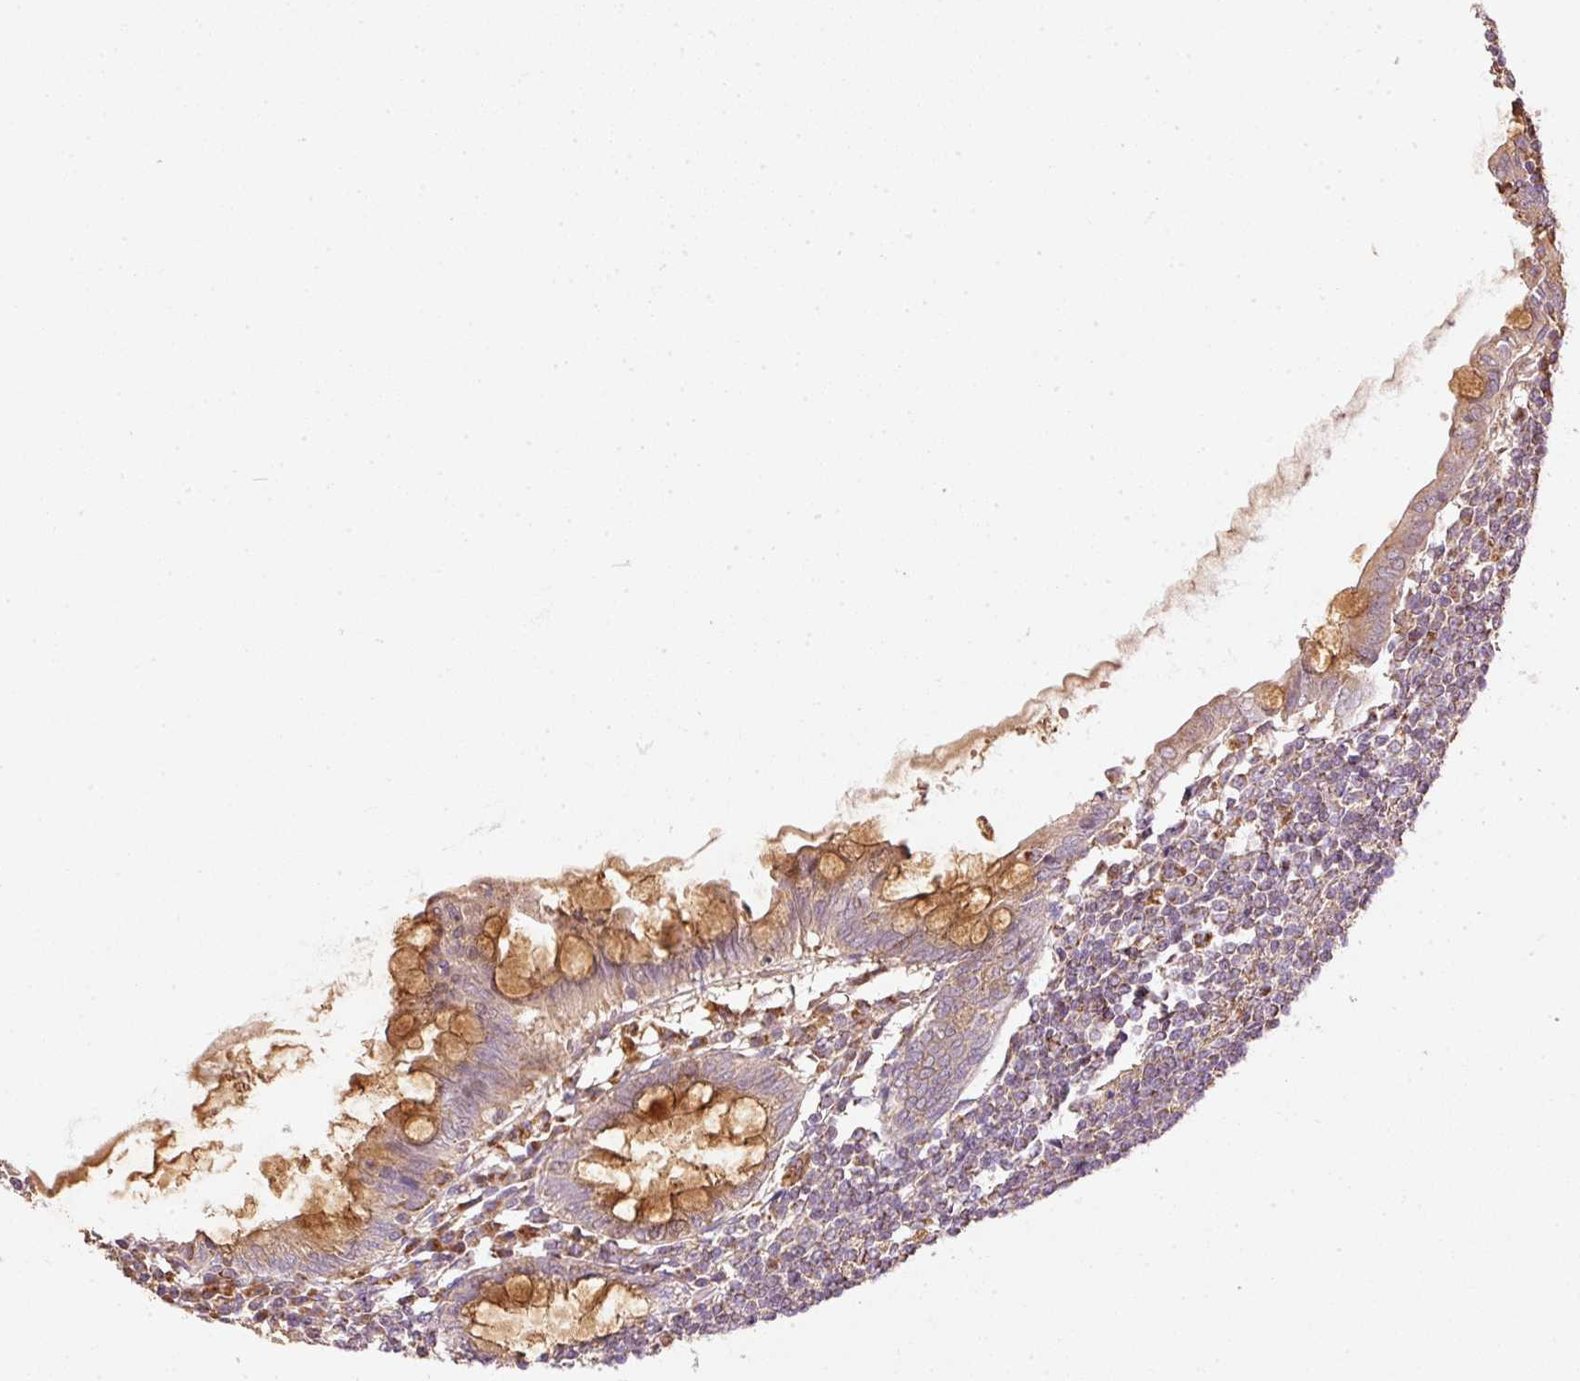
{"staining": {"intensity": "strong", "quantity": ">75%", "location": "cytoplasmic/membranous"}, "tissue": "appendix", "cell_type": "Glandular cells", "image_type": "normal", "snomed": [{"axis": "morphology", "description": "Normal tissue, NOS"}, {"axis": "topography", "description": "Appendix"}], "caption": "Immunohistochemistry (IHC) staining of benign appendix, which displays high levels of strong cytoplasmic/membranous expression in about >75% of glandular cells indicating strong cytoplasmic/membranous protein staining. The staining was performed using DAB (brown) for protein detection and nuclei were counterstained in hematoxylin (blue).", "gene": "MTHFD1L", "patient": {"sex": "male", "age": 83}}